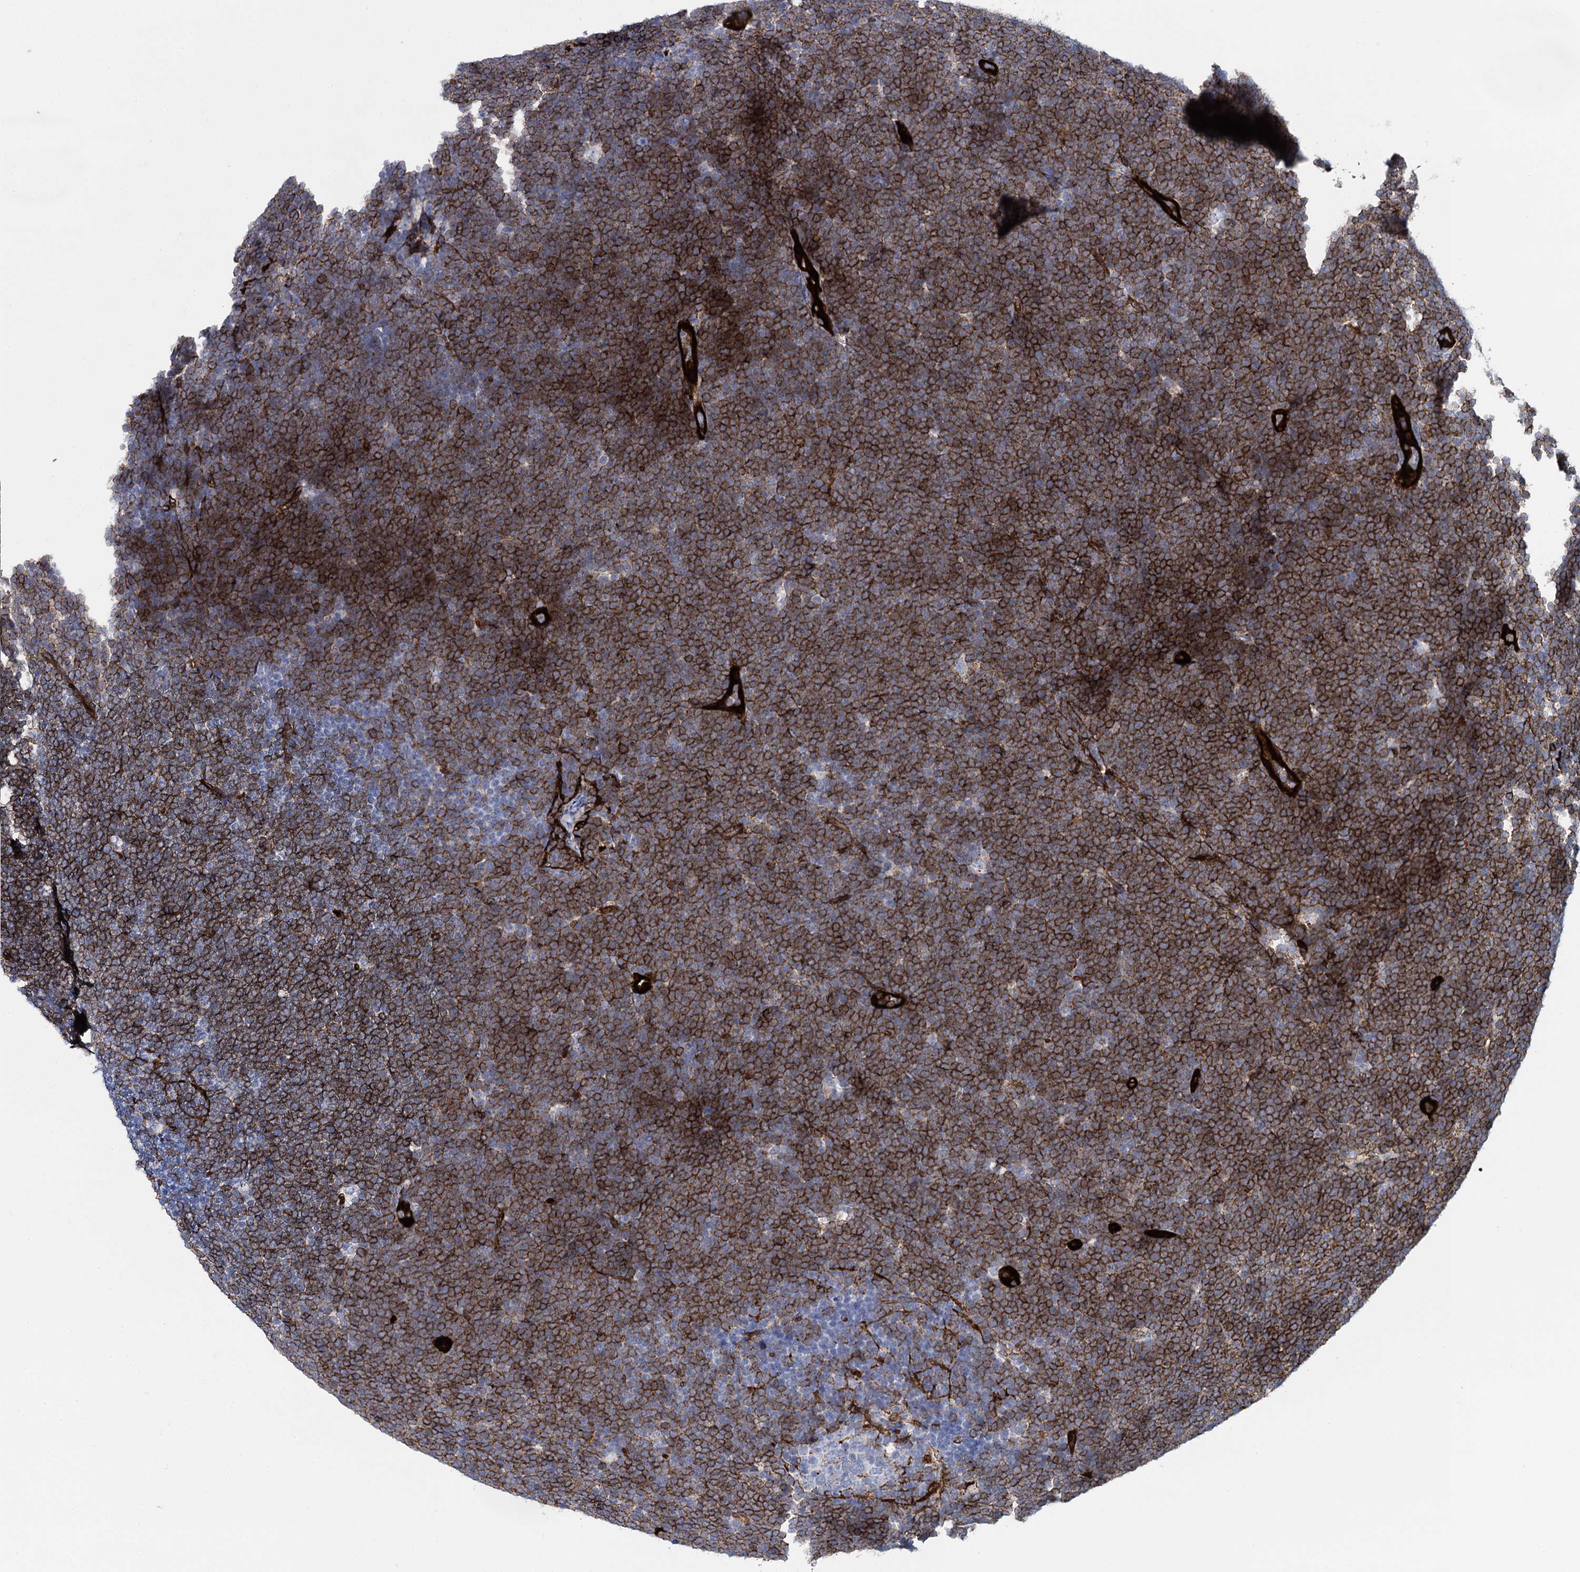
{"staining": {"intensity": "strong", "quantity": ">75%", "location": "cytoplasmic/membranous"}, "tissue": "lymphoma", "cell_type": "Tumor cells", "image_type": "cancer", "snomed": [{"axis": "morphology", "description": "Malignant lymphoma, non-Hodgkin's type, High grade"}, {"axis": "topography", "description": "Lymph node"}], "caption": "High-grade malignant lymphoma, non-Hodgkin's type stained for a protein shows strong cytoplasmic/membranous positivity in tumor cells.", "gene": "SNCG", "patient": {"sex": "male", "age": 13}}